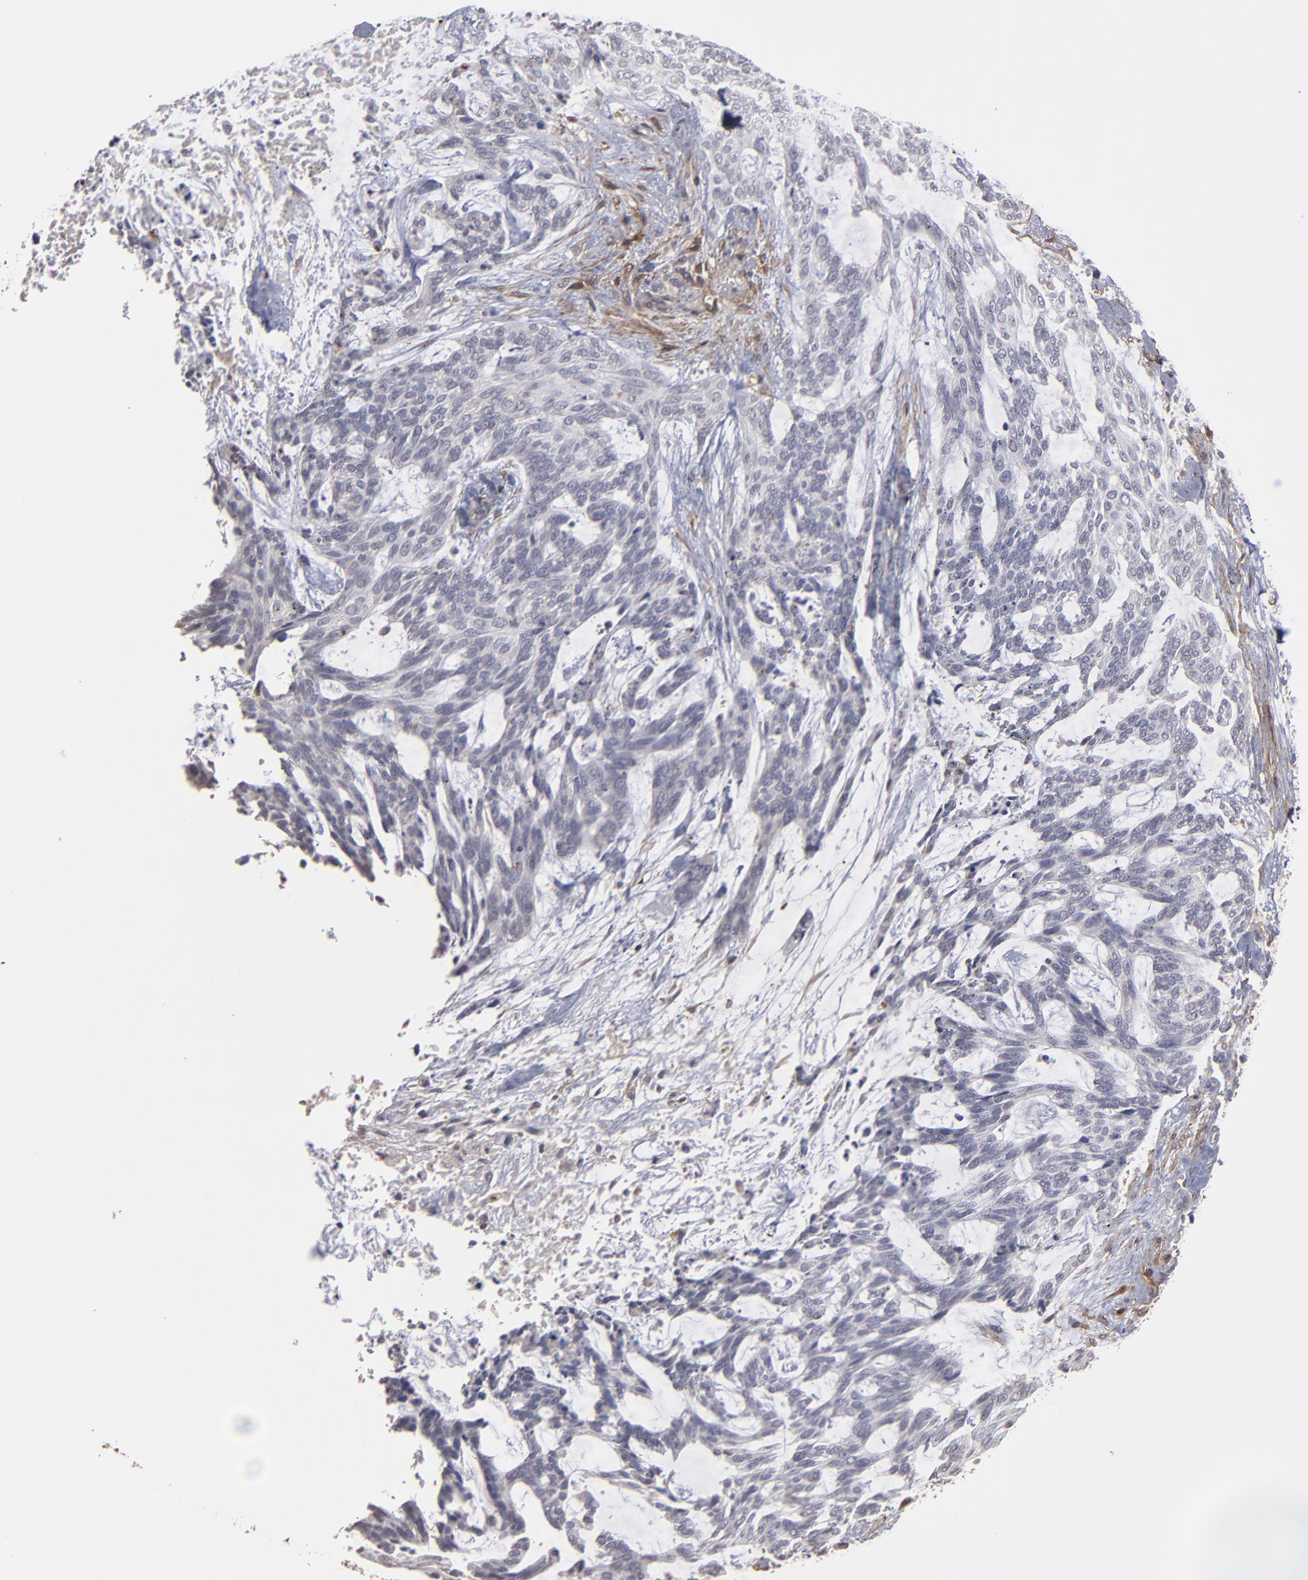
{"staining": {"intensity": "negative", "quantity": "none", "location": "none"}, "tissue": "skin cancer", "cell_type": "Tumor cells", "image_type": "cancer", "snomed": [{"axis": "morphology", "description": "Normal tissue, NOS"}, {"axis": "morphology", "description": "Basal cell carcinoma"}, {"axis": "topography", "description": "Skin"}], "caption": "High power microscopy micrograph of an immunohistochemistry photomicrograph of basal cell carcinoma (skin), revealing no significant staining in tumor cells.", "gene": "ITGB5", "patient": {"sex": "female", "age": 71}}